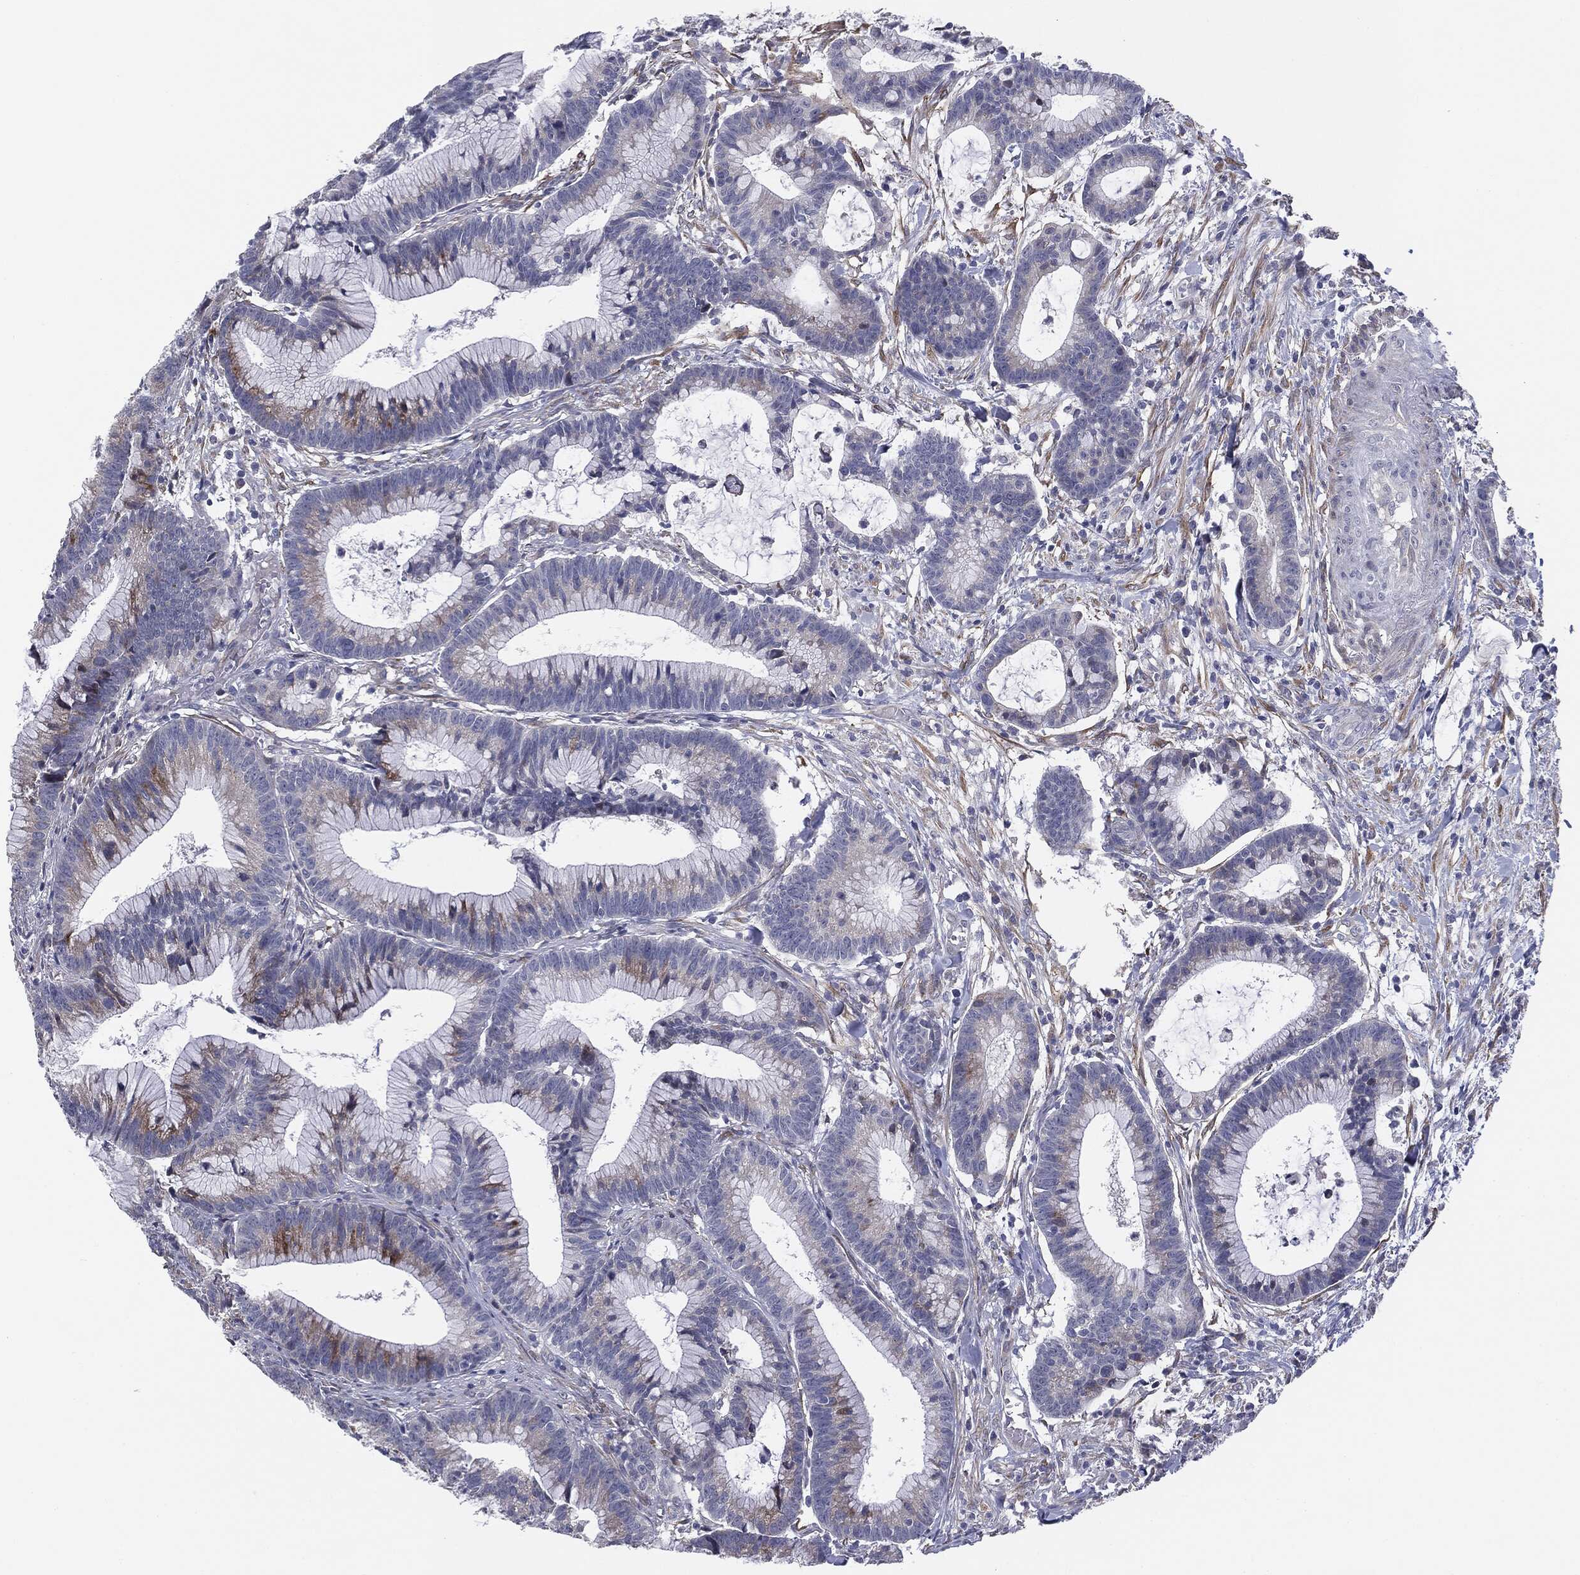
{"staining": {"intensity": "moderate", "quantity": "<25%", "location": "cytoplasmic/membranous"}, "tissue": "colorectal cancer", "cell_type": "Tumor cells", "image_type": "cancer", "snomed": [{"axis": "morphology", "description": "Adenocarcinoma, NOS"}, {"axis": "topography", "description": "Colon"}], "caption": "Immunohistochemical staining of adenocarcinoma (colorectal) demonstrates low levels of moderate cytoplasmic/membranous protein staining in about <25% of tumor cells. (brown staining indicates protein expression, while blue staining denotes nuclei).", "gene": "KRT5", "patient": {"sex": "female", "age": 78}}